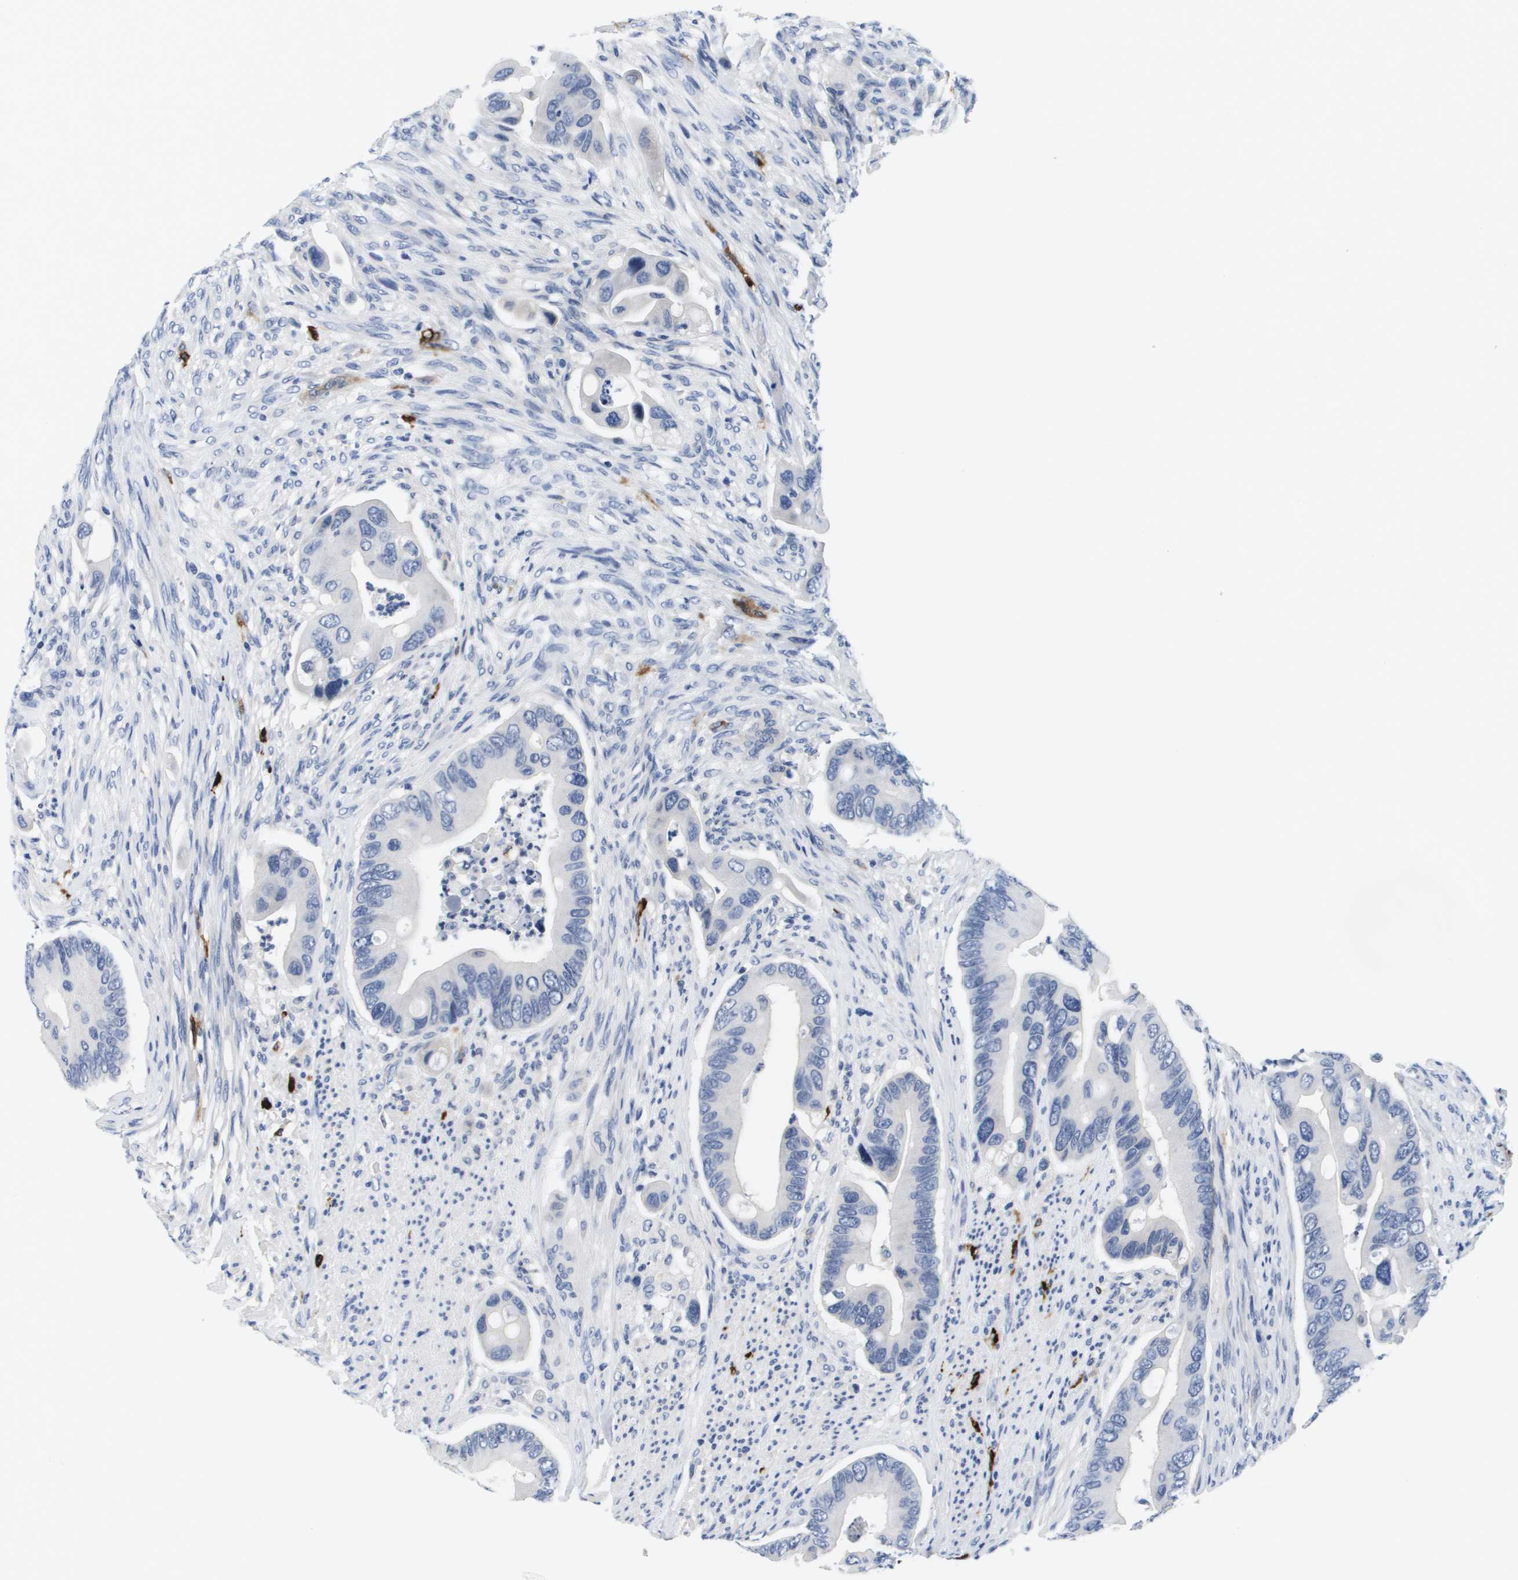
{"staining": {"intensity": "negative", "quantity": "none", "location": "none"}, "tissue": "colorectal cancer", "cell_type": "Tumor cells", "image_type": "cancer", "snomed": [{"axis": "morphology", "description": "Adenocarcinoma, NOS"}, {"axis": "topography", "description": "Rectum"}], "caption": "Immunohistochemical staining of adenocarcinoma (colorectal) reveals no significant positivity in tumor cells. (DAB (3,3'-diaminobenzidine) IHC visualized using brightfield microscopy, high magnification).", "gene": "HMOX1", "patient": {"sex": "female", "age": 57}}